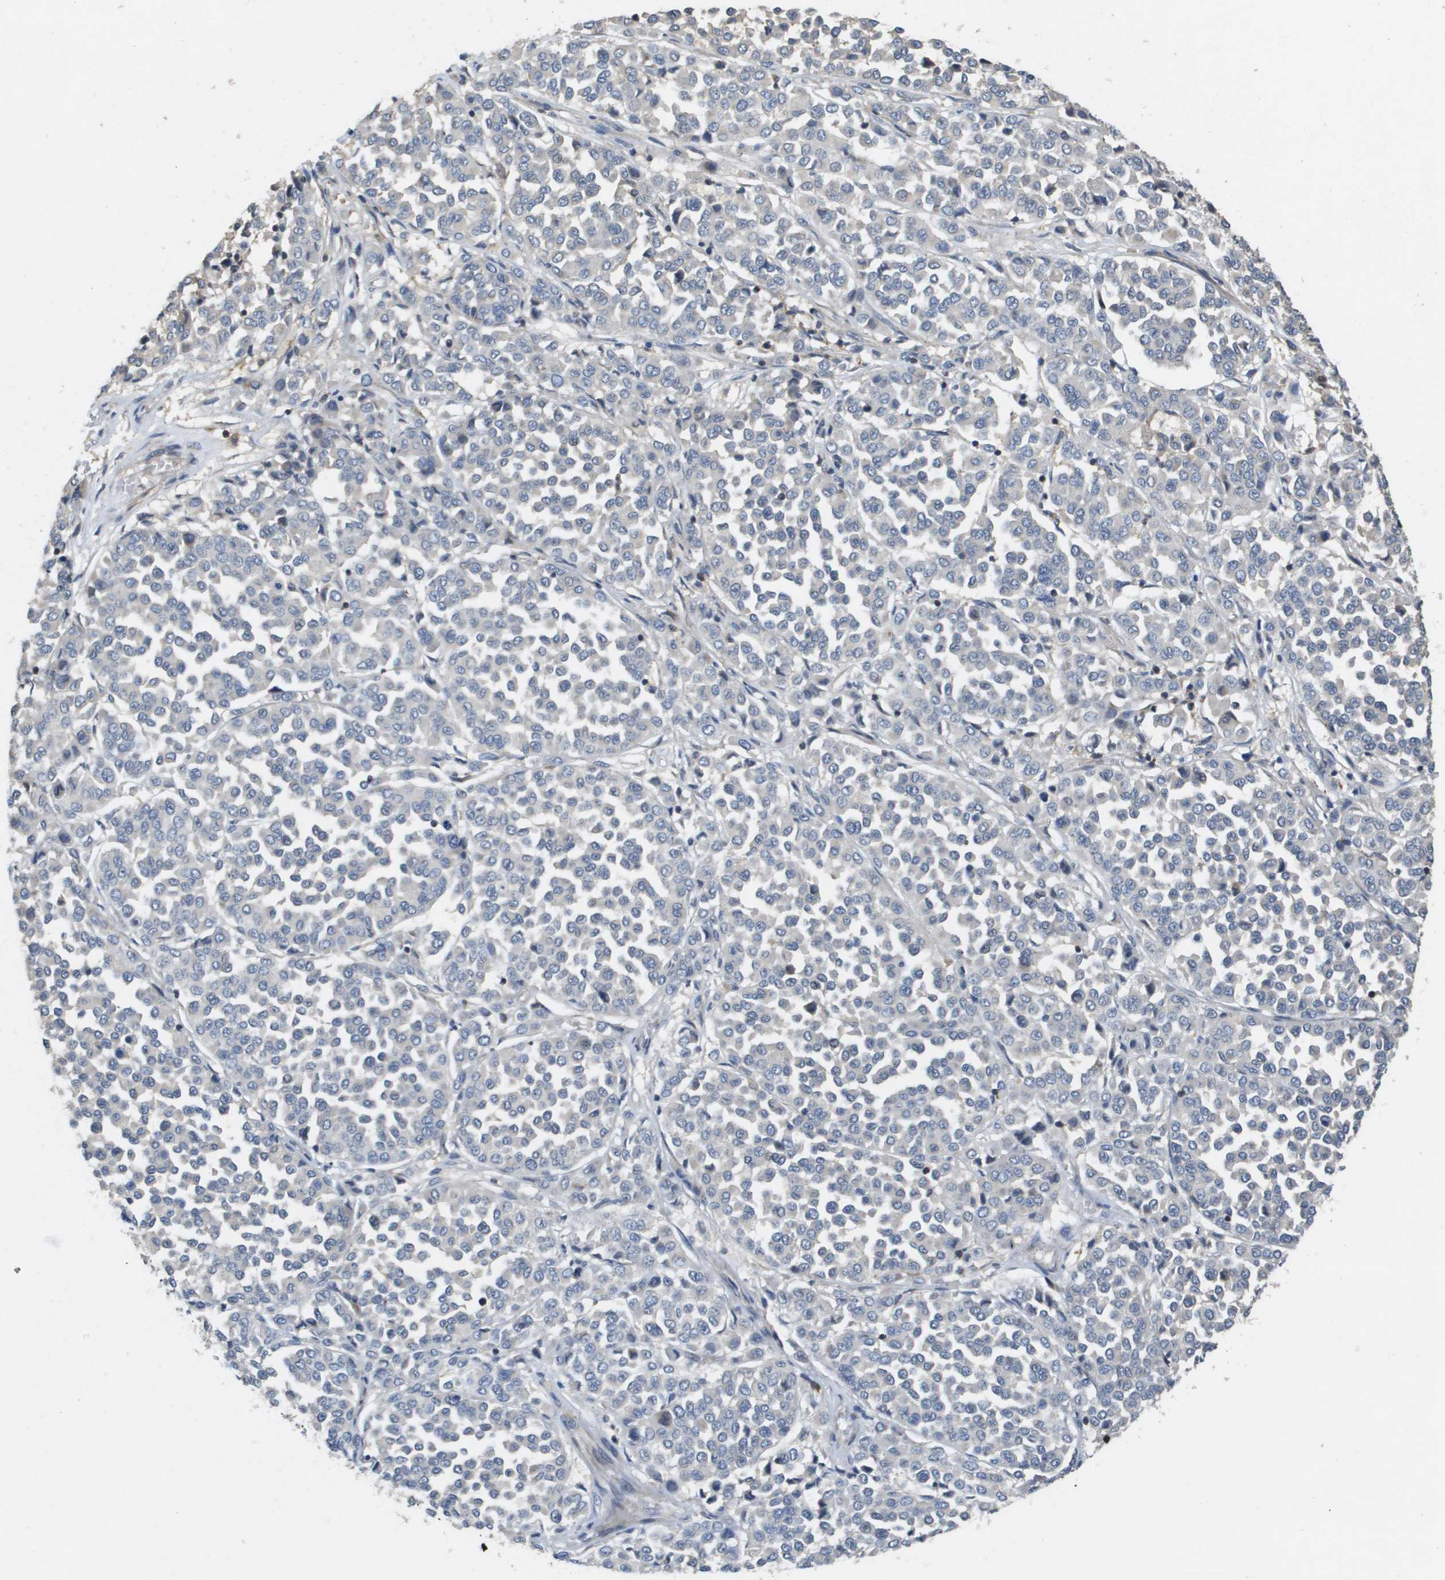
{"staining": {"intensity": "negative", "quantity": "none", "location": "none"}, "tissue": "melanoma", "cell_type": "Tumor cells", "image_type": "cancer", "snomed": [{"axis": "morphology", "description": "Malignant melanoma, Metastatic site"}, {"axis": "topography", "description": "Pancreas"}], "caption": "The photomicrograph demonstrates no staining of tumor cells in malignant melanoma (metastatic site).", "gene": "SCN4B", "patient": {"sex": "female", "age": 30}}